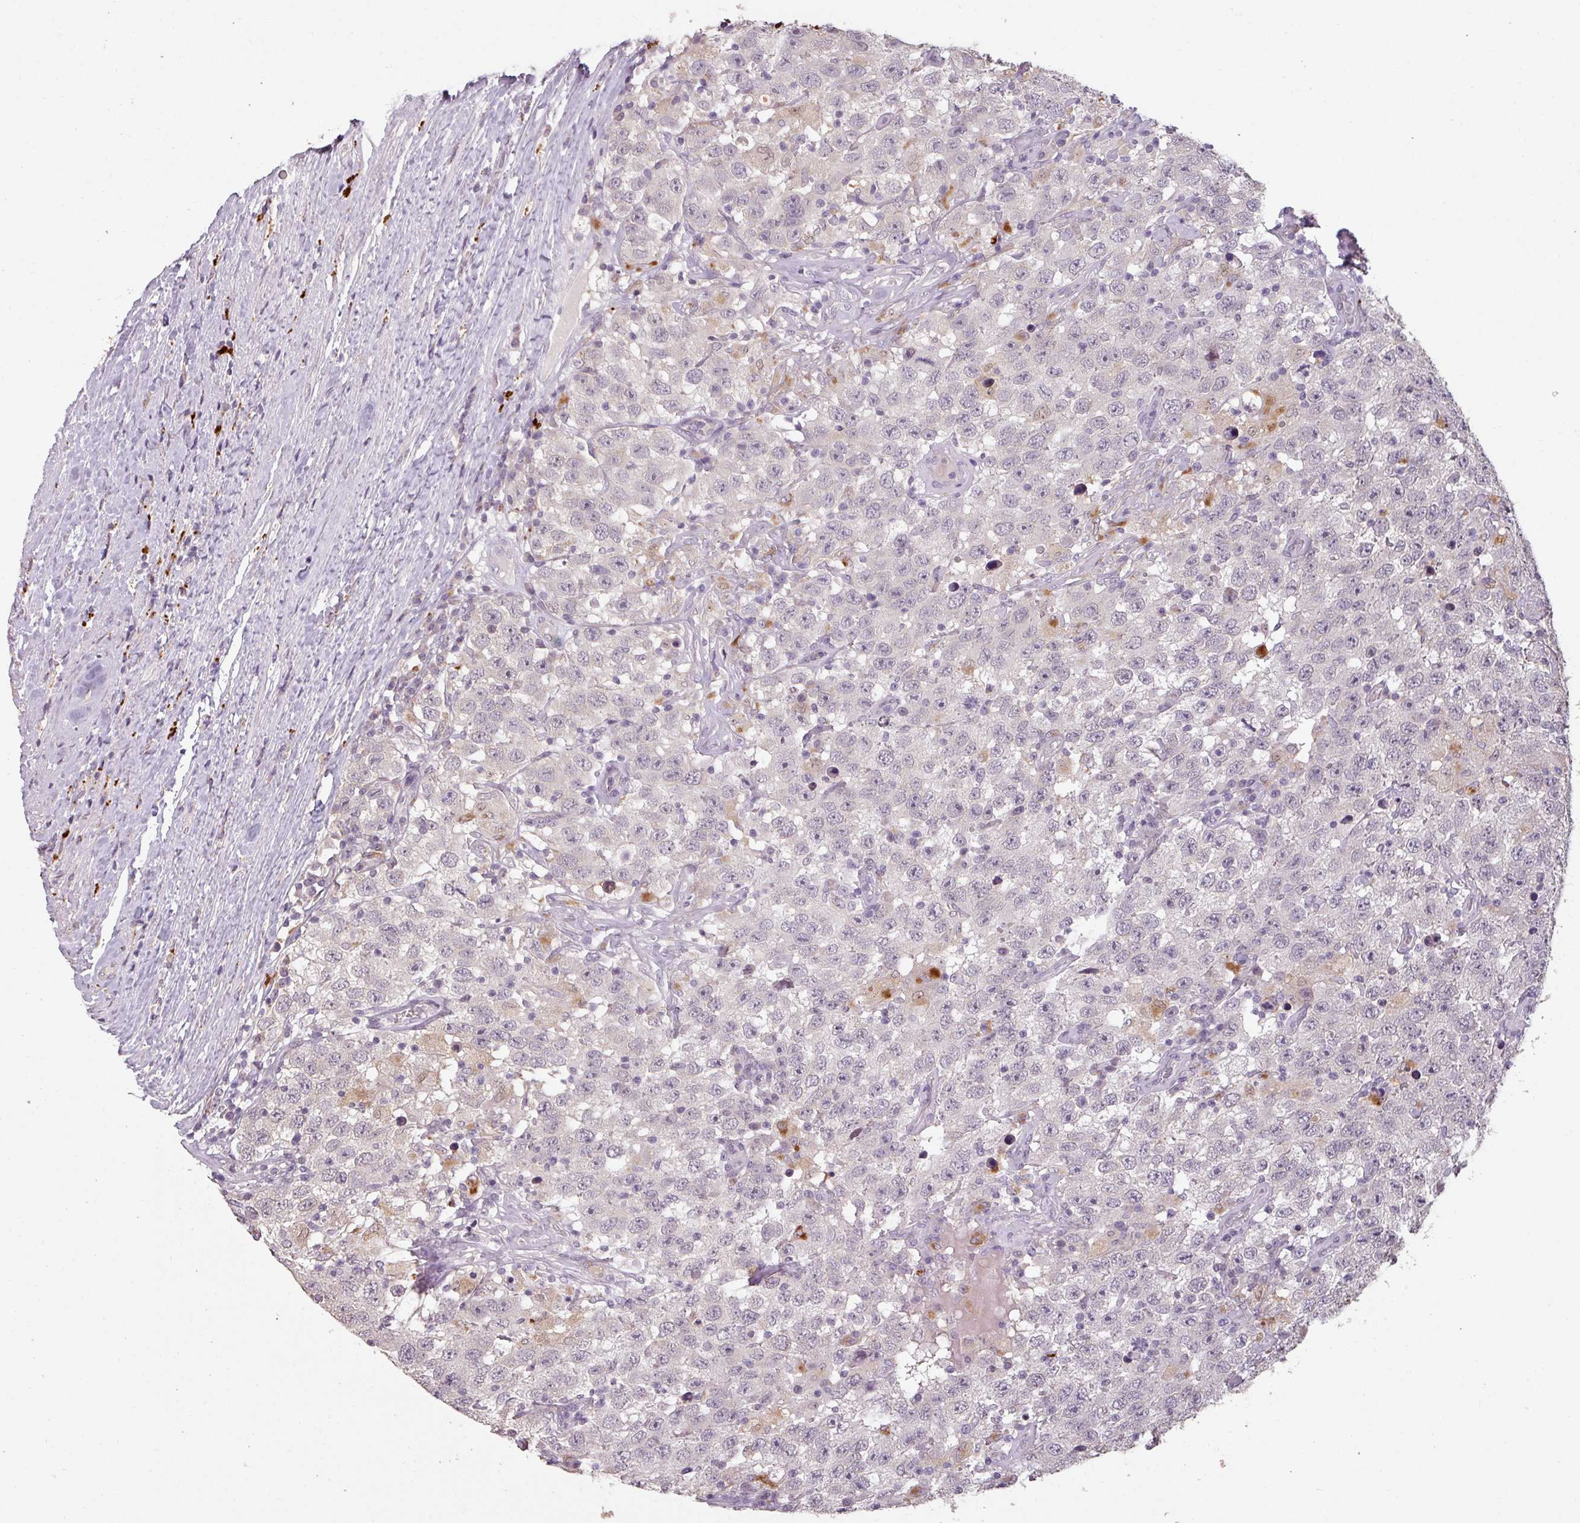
{"staining": {"intensity": "negative", "quantity": "none", "location": "none"}, "tissue": "testis cancer", "cell_type": "Tumor cells", "image_type": "cancer", "snomed": [{"axis": "morphology", "description": "Seminoma, NOS"}, {"axis": "topography", "description": "Testis"}], "caption": "Immunohistochemistry (IHC) photomicrograph of neoplastic tissue: human seminoma (testis) stained with DAB demonstrates no significant protein positivity in tumor cells.", "gene": "LYPLA1", "patient": {"sex": "male", "age": 41}}